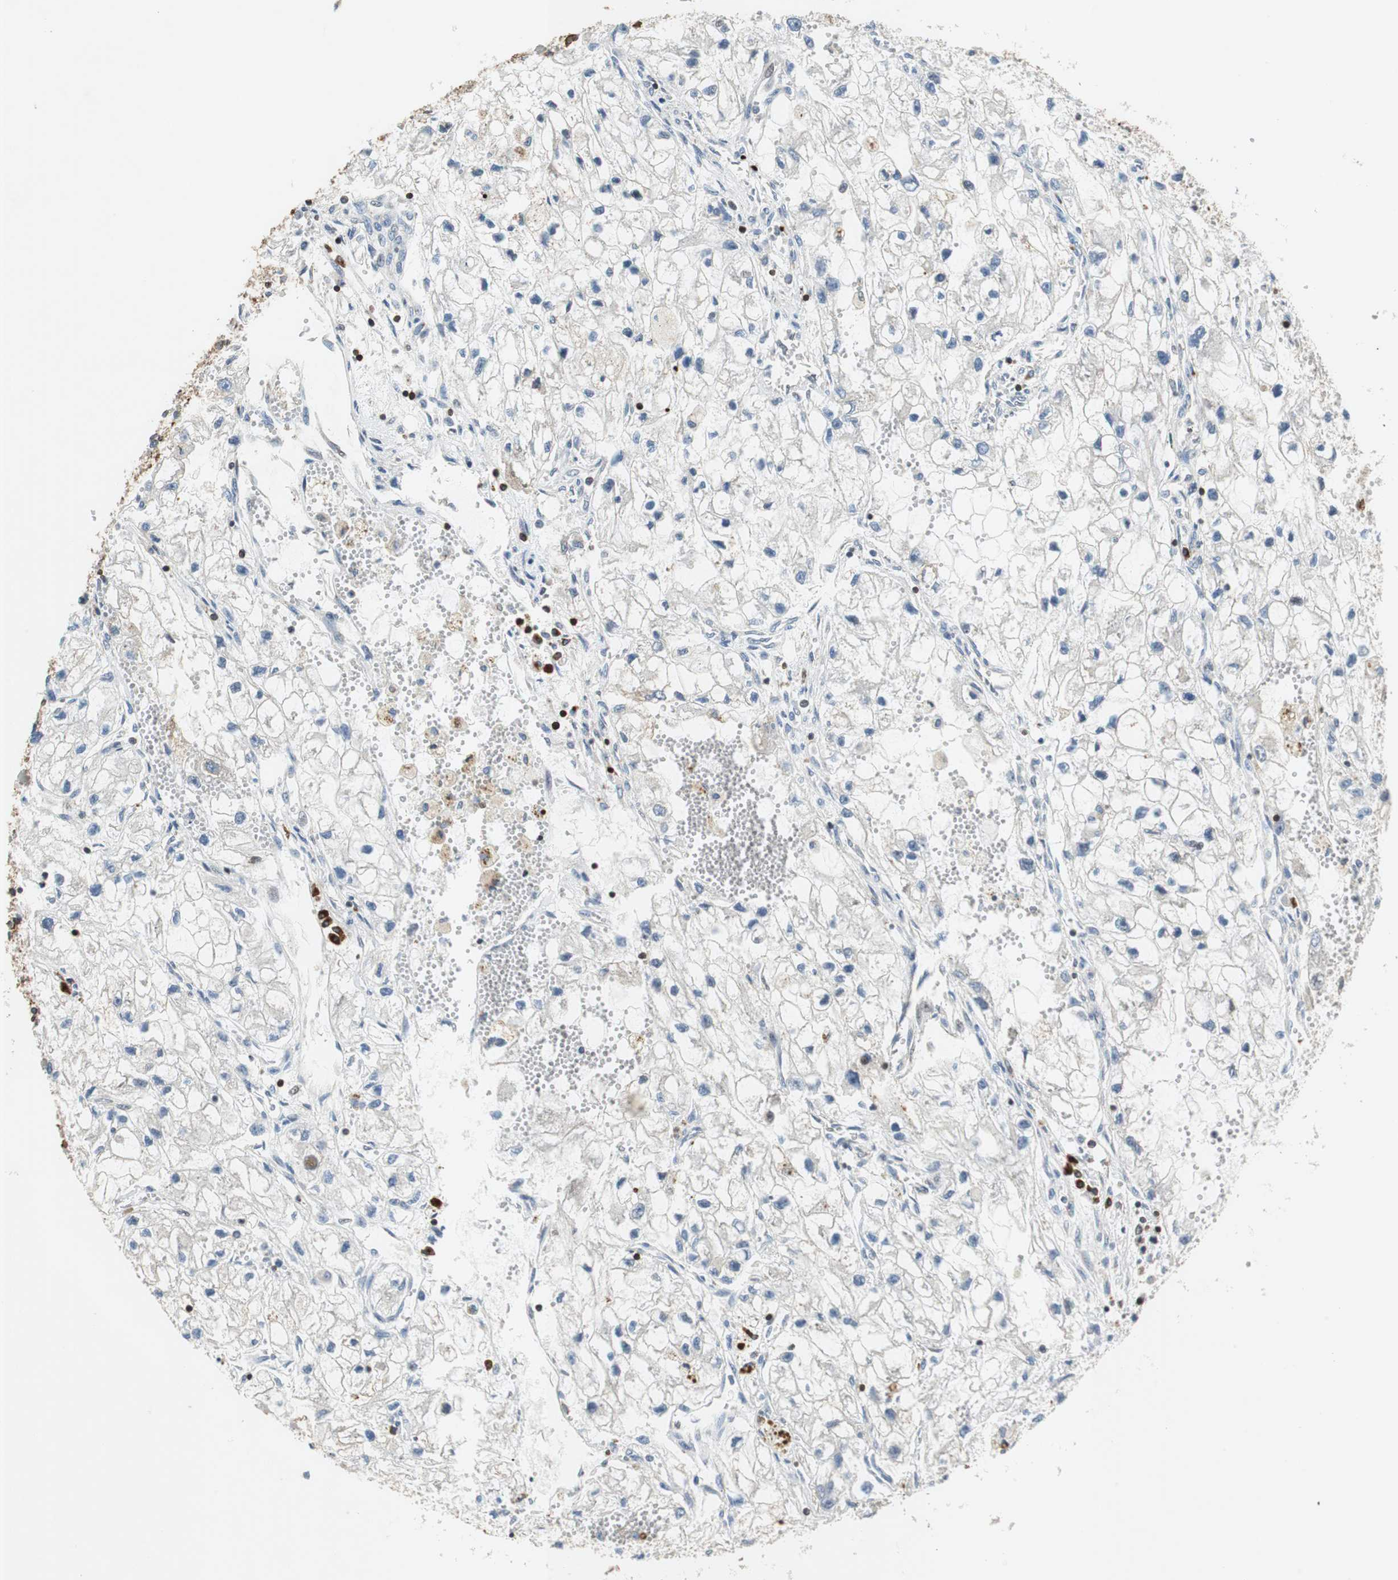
{"staining": {"intensity": "negative", "quantity": "none", "location": "none"}, "tissue": "renal cancer", "cell_type": "Tumor cells", "image_type": "cancer", "snomed": [{"axis": "morphology", "description": "Adenocarcinoma, NOS"}, {"axis": "topography", "description": "Kidney"}], "caption": "Immunohistochemistry of renal adenocarcinoma exhibits no positivity in tumor cells.", "gene": "TUBA4A", "patient": {"sex": "female", "age": 70}}